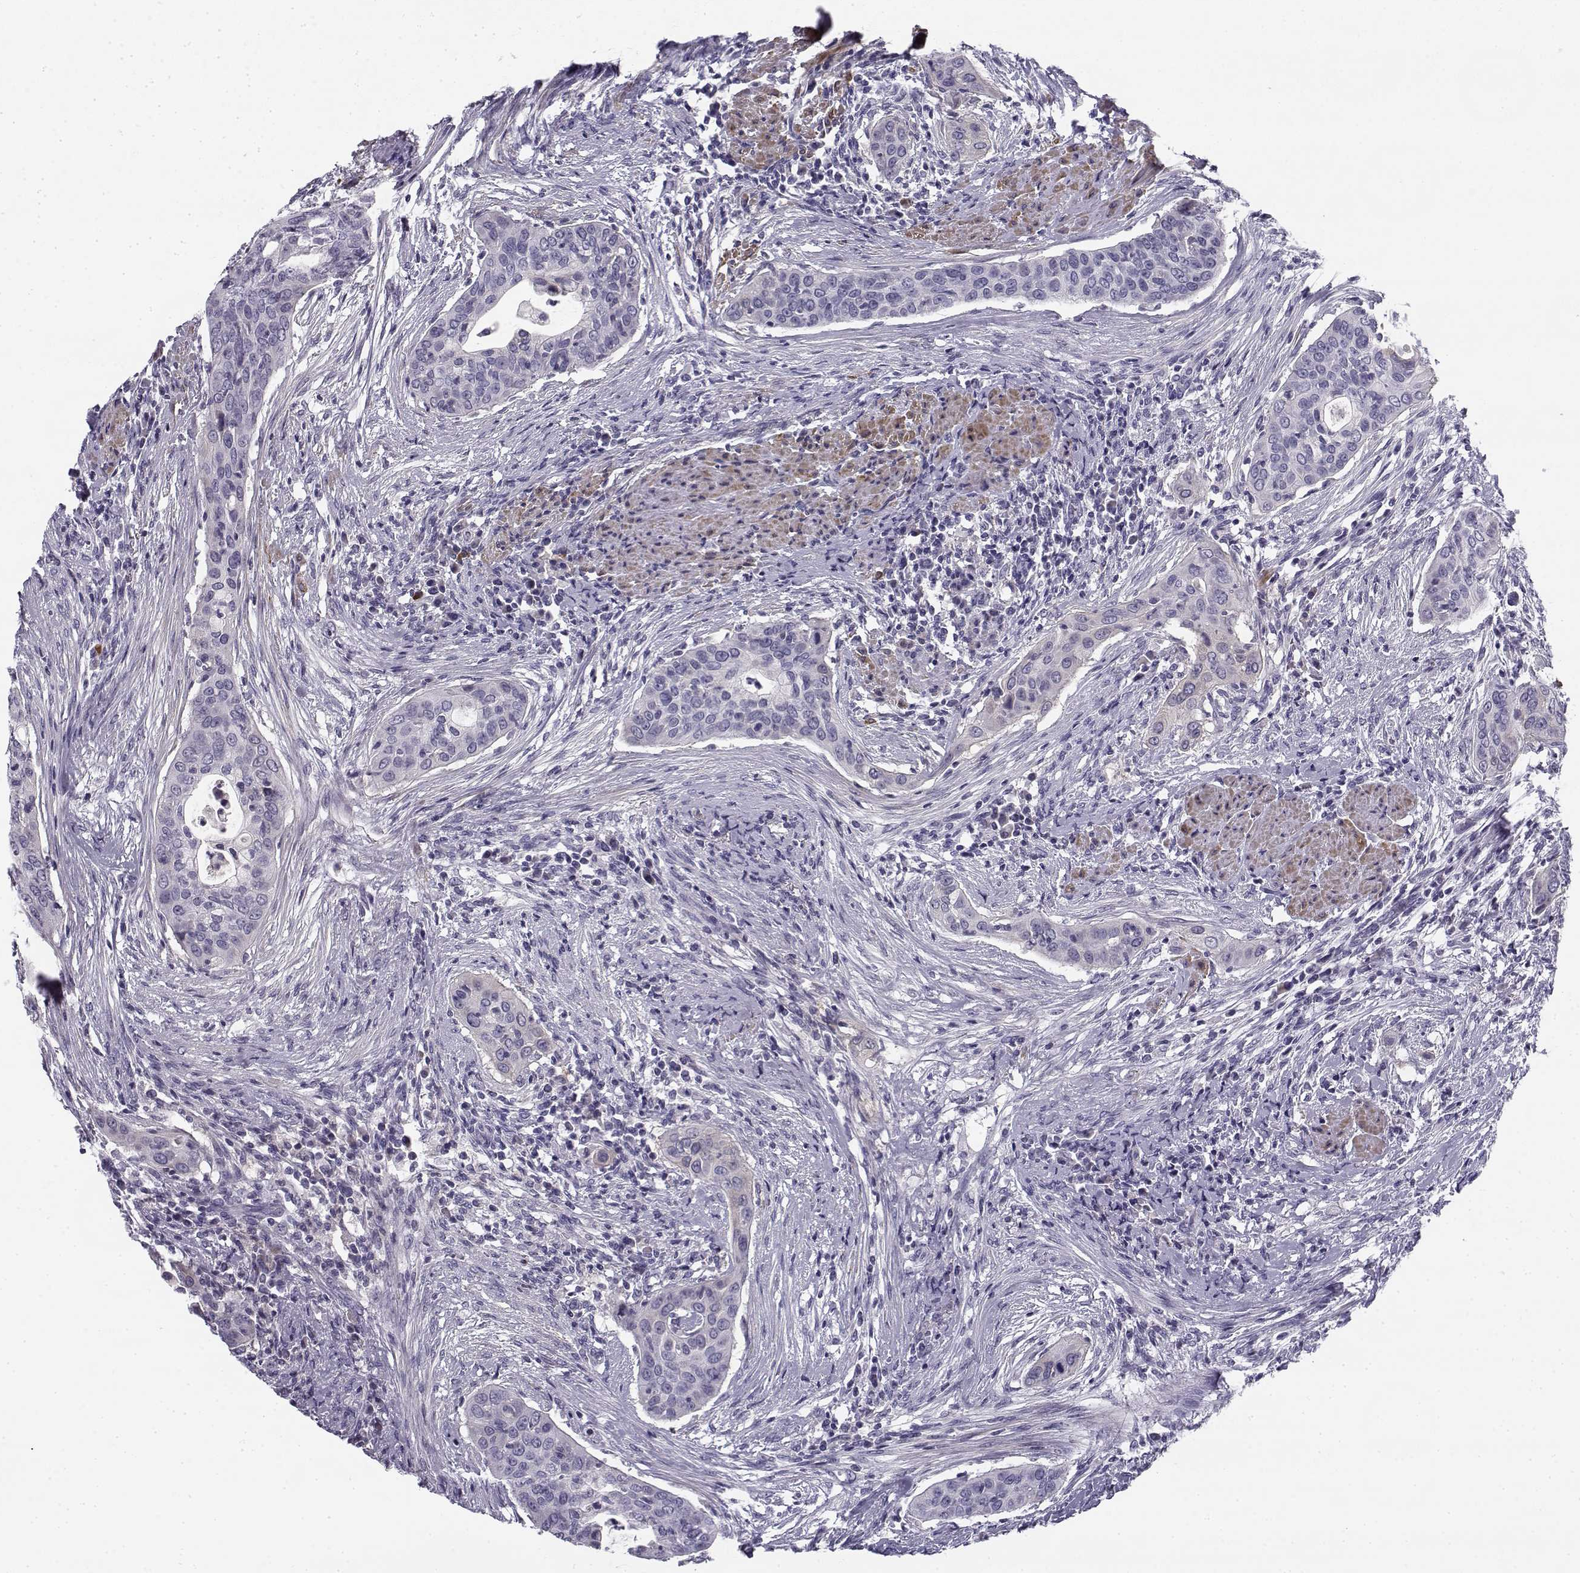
{"staining": {"intensity": "negative", "quantity": "none", "location": "none"}, "tissue": "urothelial cancer", "cell_type": "Tumor cells", "image_type": "cancer", "snomed": [{"axis": "morphology", "description": "Urothelial carcinoma, High grade"}, {"axis": "topography", "description": "Urinary bladder"}], "caption": "DAB immunohistochemical staining of human urothelial carcinoma (high-grade) demonstrates no significant positivity in tumor cells. Brightfield microscopy of IHC stained with DAB (3,3'-diaminobenzidine) (brown) and hematoxylin (blue), captured at high magnification.", "gene": "CREB3L3", "patient": {"sex": "male", "age": 82}}